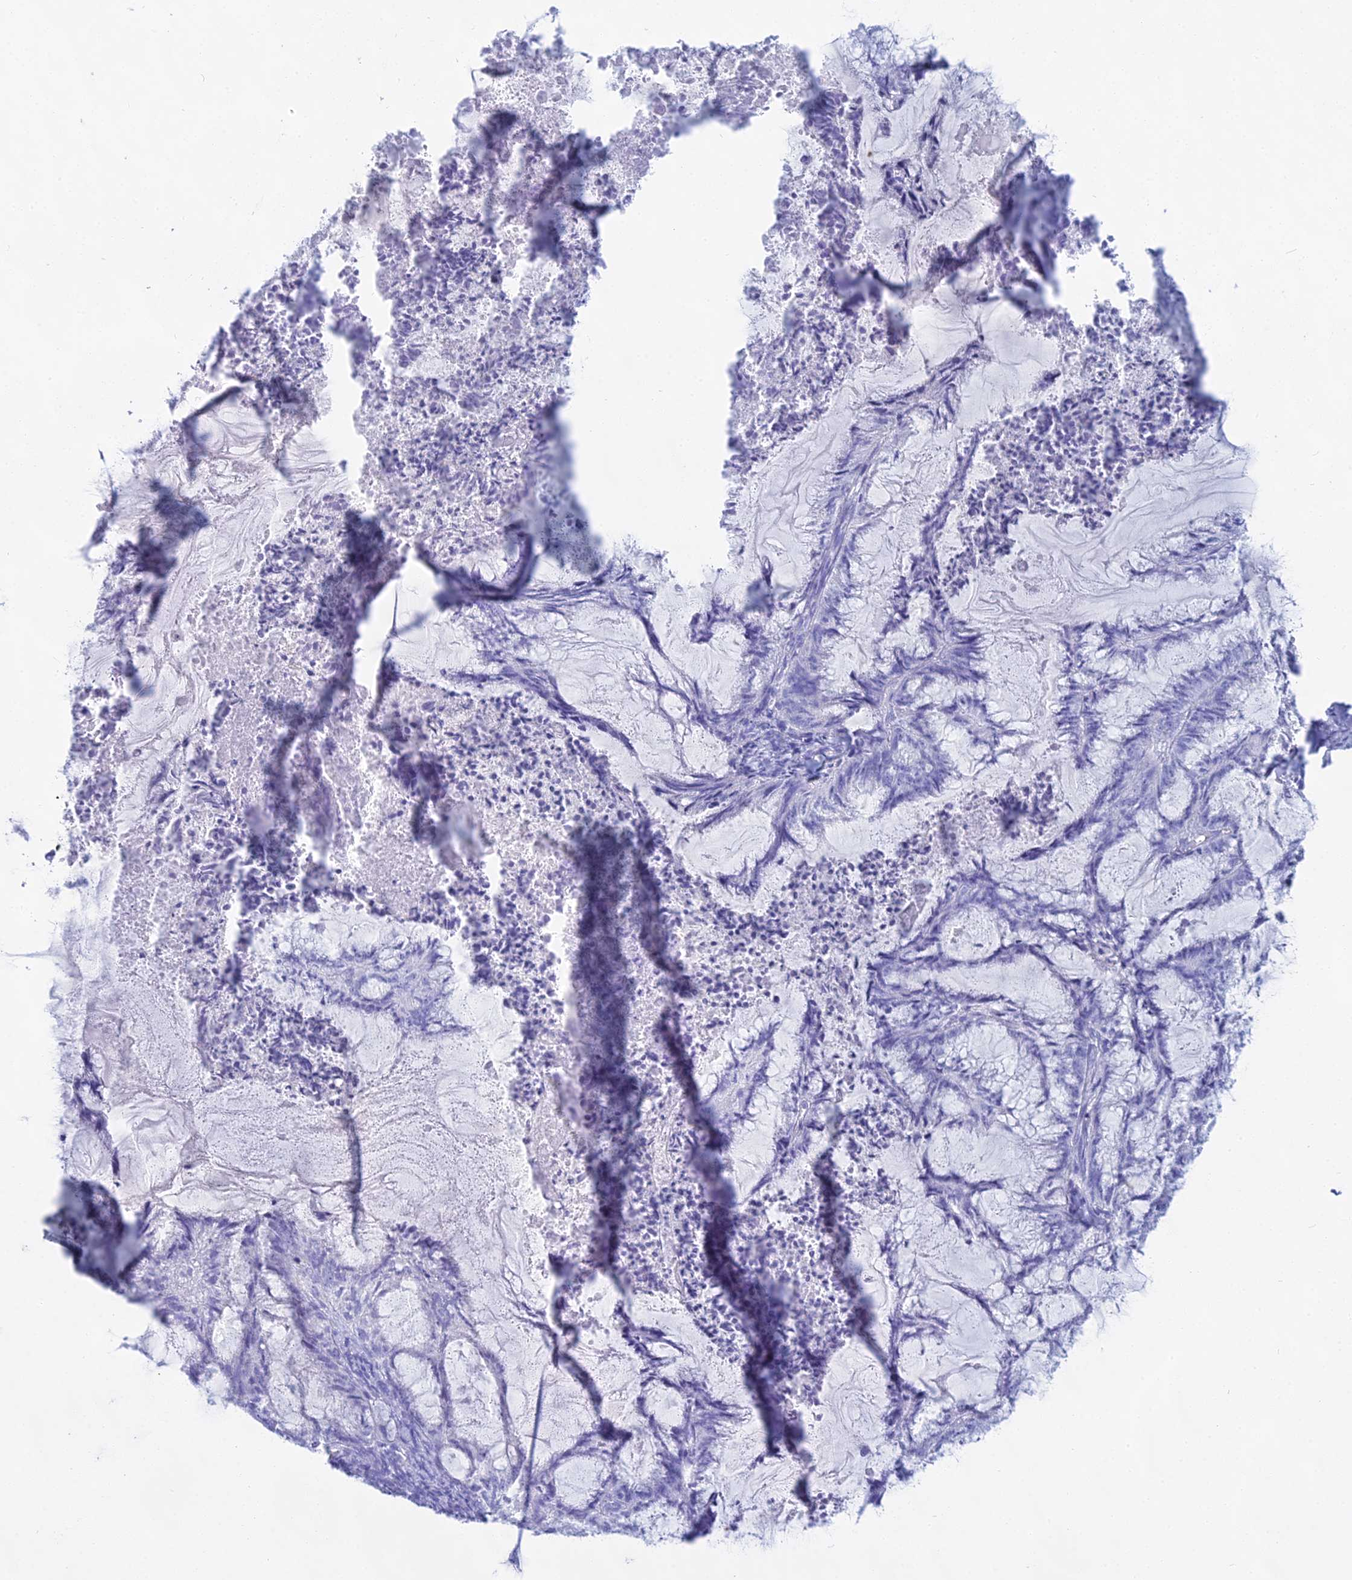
{"staining": {"intensity": "negative", "quantity": "none", "location": "none"}, "tissue": "endometrial cancer", "cell_type": "Tumor cells", "image_type": "cancer", "snomed": [{"axis": "morphology", "description": "Adenocarcinoma, NOS"}, {"axis": "topography", "description": "Endometrium"}], "caption": "The immunohistochemistry micrograph has no significant expression in tumor cells of adenocarcinoma (endometrial) tissue.", "gene": "CGB2", "patient": {"sex": "female", "age": 86}}